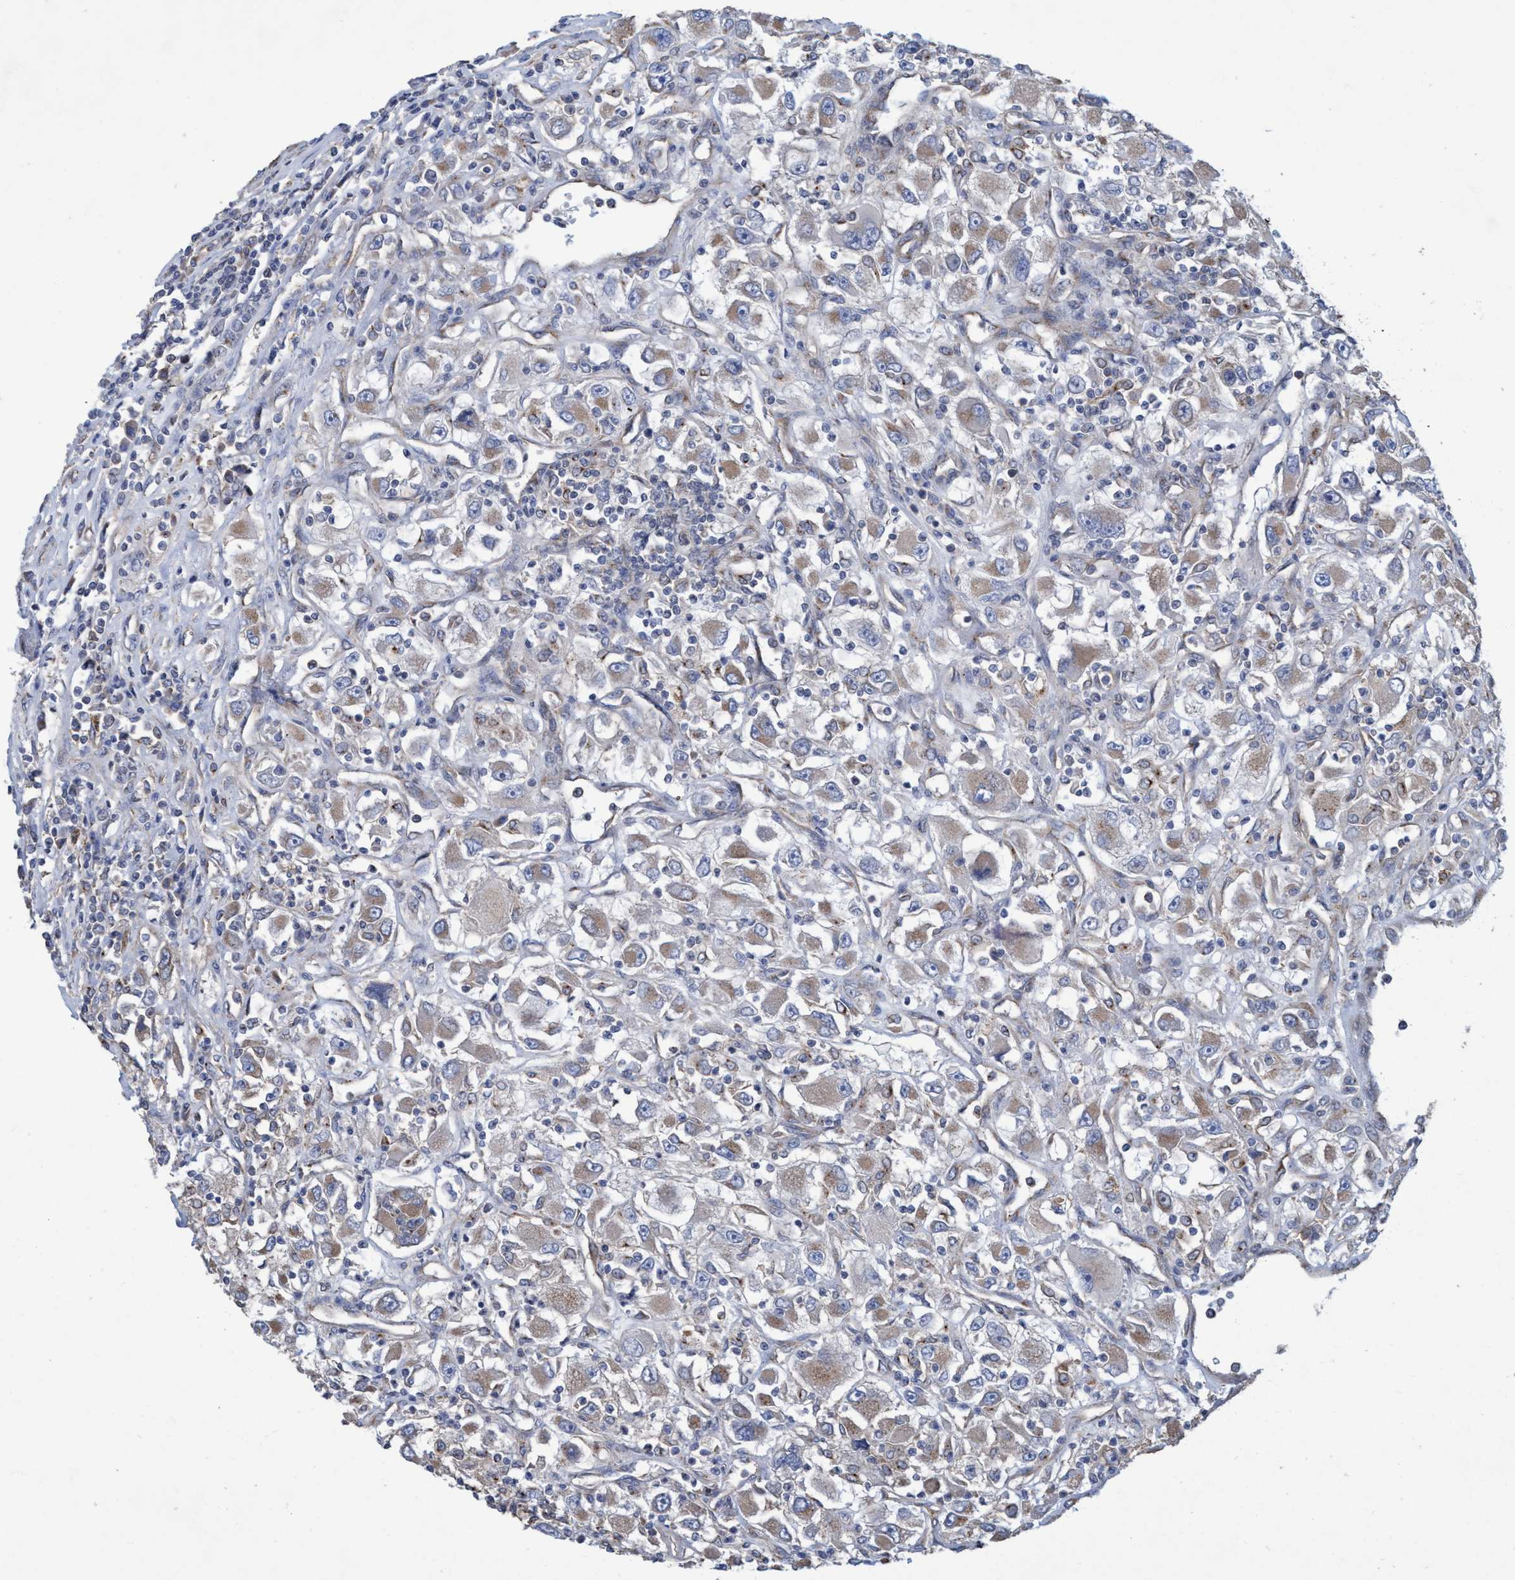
{"staining": {"intensity": "weak", "quantity": ">75%", "location": "cytoplasmic/membranous"}, "tissue": "renal cancer", "cell_type": "Tumor cells", "image_type": "cancer", "snomed": [{"axis": "morphology", "description": "Adenocarcinoma, NOS"}, {"axis": "topography", "description": "Kidney"}], "caption": "Immunohistochemistry (DAB) staining of human renal cancer reveals weak cytoplasmic/membranous protein staining in about >75% of tumor cells.", "gene": "BICD2", "patient": {"sex": "female", "age": 52}}